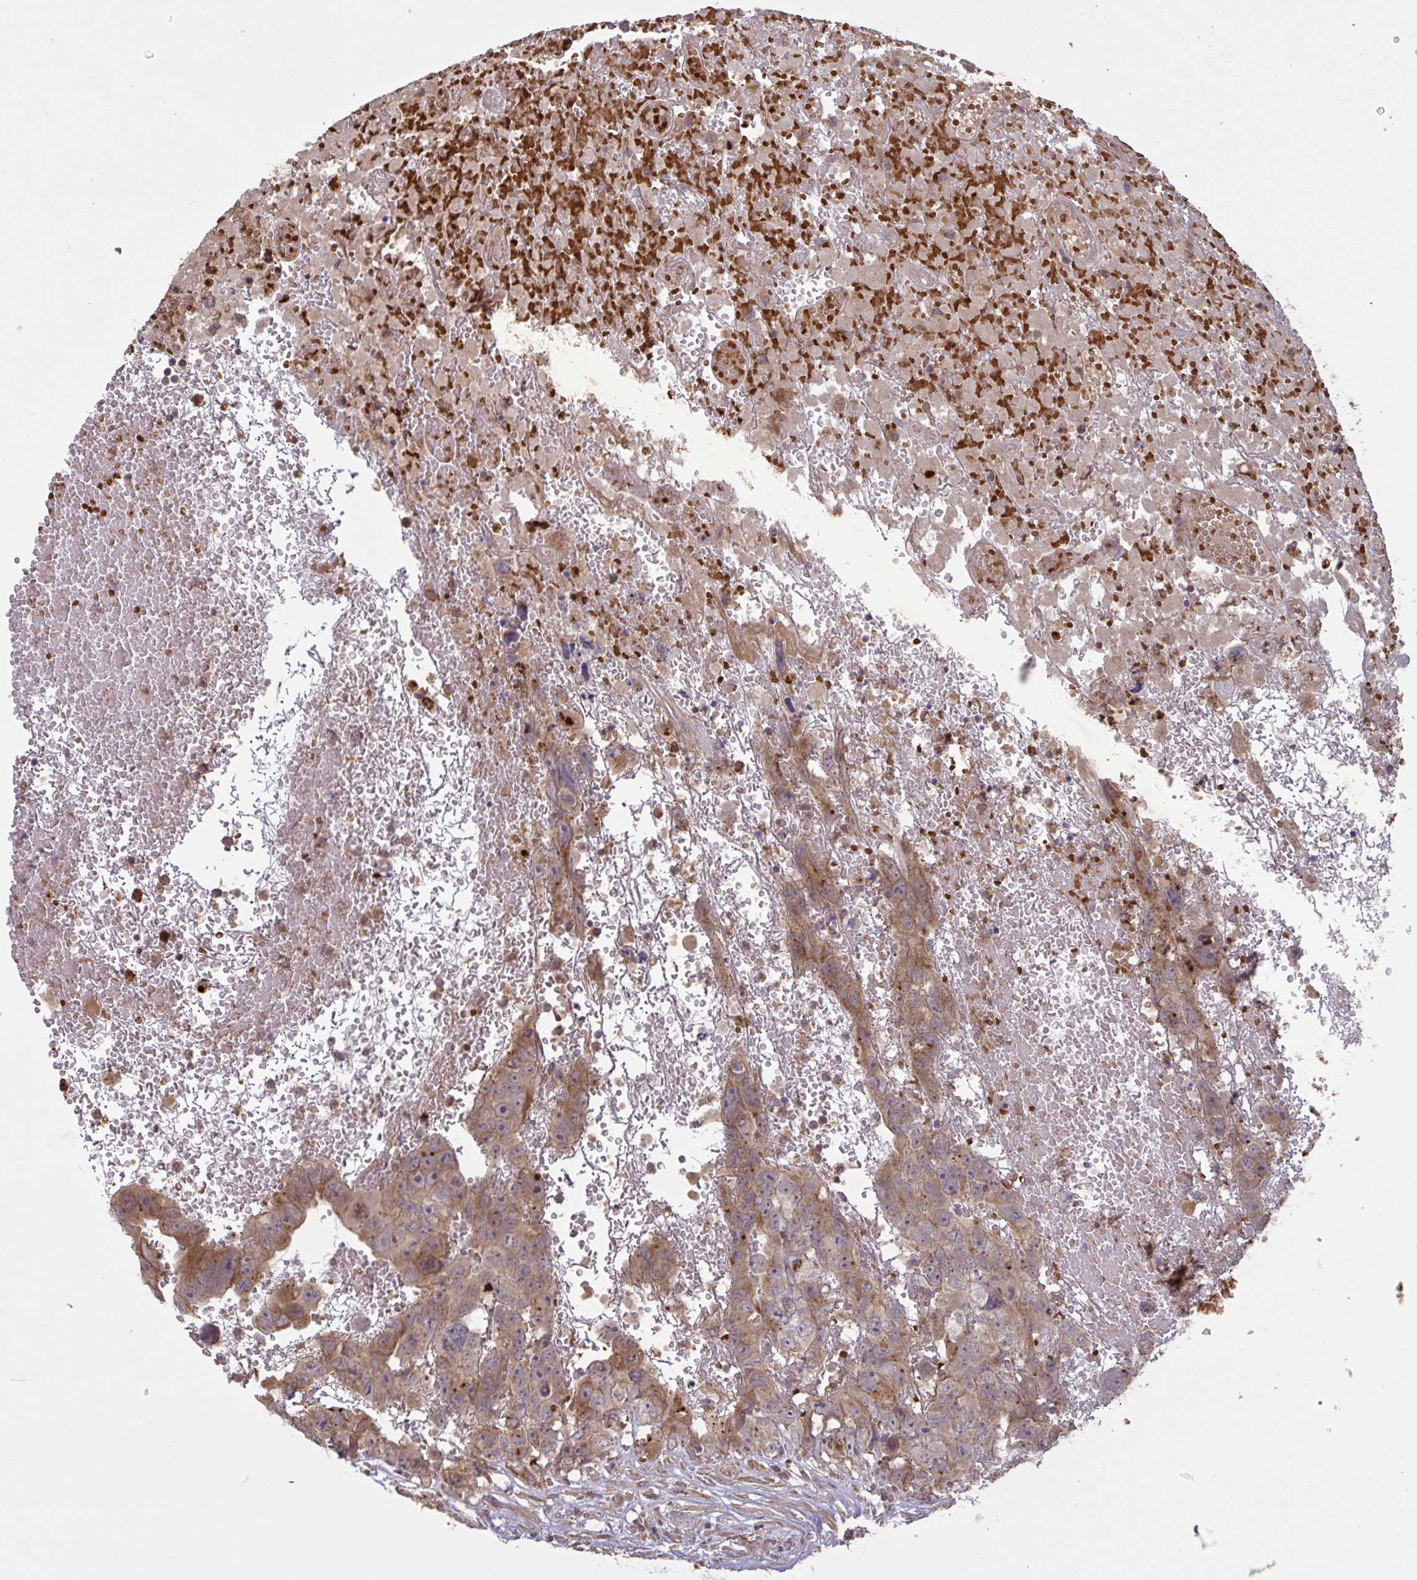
{"staining": {"intensity": "moderate", "quantity": ">75%", "location": "cytoplasmic/membranous"}, "tissue": "testis cancer", "cell_type": "Tumor cells", "image_type": "cancer", "snomed": [{"axis": "morphology", "description": "Carcinoma, Embryonal, NOS"}, {"axis": "topography", "description": "Testis"}], "caption": "Embryonal carcinoma (testis) stained for a protein demonstrates moderate cytoplasmic/membranous positivity in tumor cells. The protein is shown in brown color, while the nuclei are stained blue.", "gene": "IL1R1", "patient": {"sex": "male", "age": 45}}